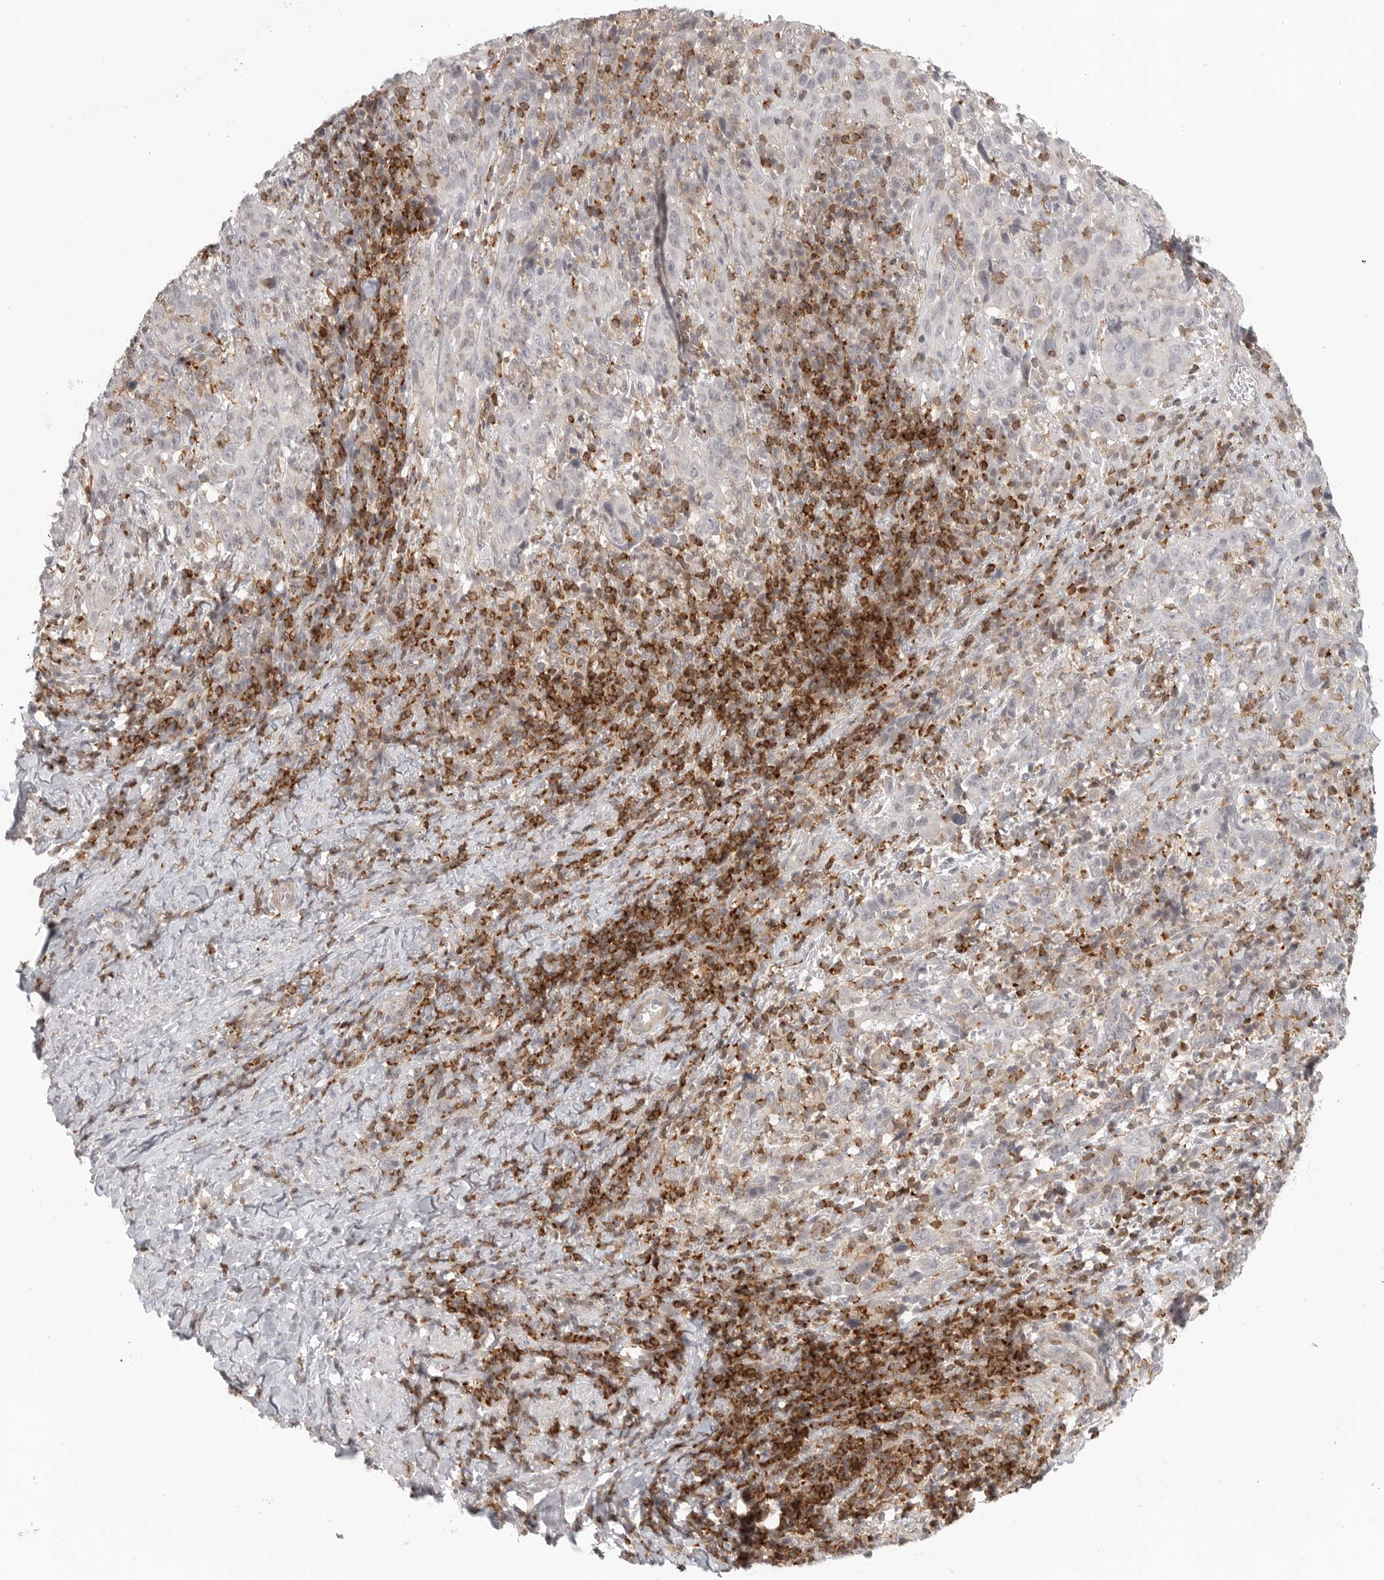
{"staining": {"intensity": "negative", "quantity": "none", "location": "none"}, "tissue": "cervical cancer", "cell_type": "Tumor cells", "image_type": "cancer", "snomed": [{"axis": "morphology", "description": "Squamous cell carcinoma, NOS"}, {"axis": "topography", "description": "Cervix"}], "caption": "IHC micrograph of cervical squamous cell carcinoma stained for a protein (brown), which demonstrates no expression in tumor cells.", "gene": "SH3KBP1", "patient": {"sex": "female", "age": 46}}